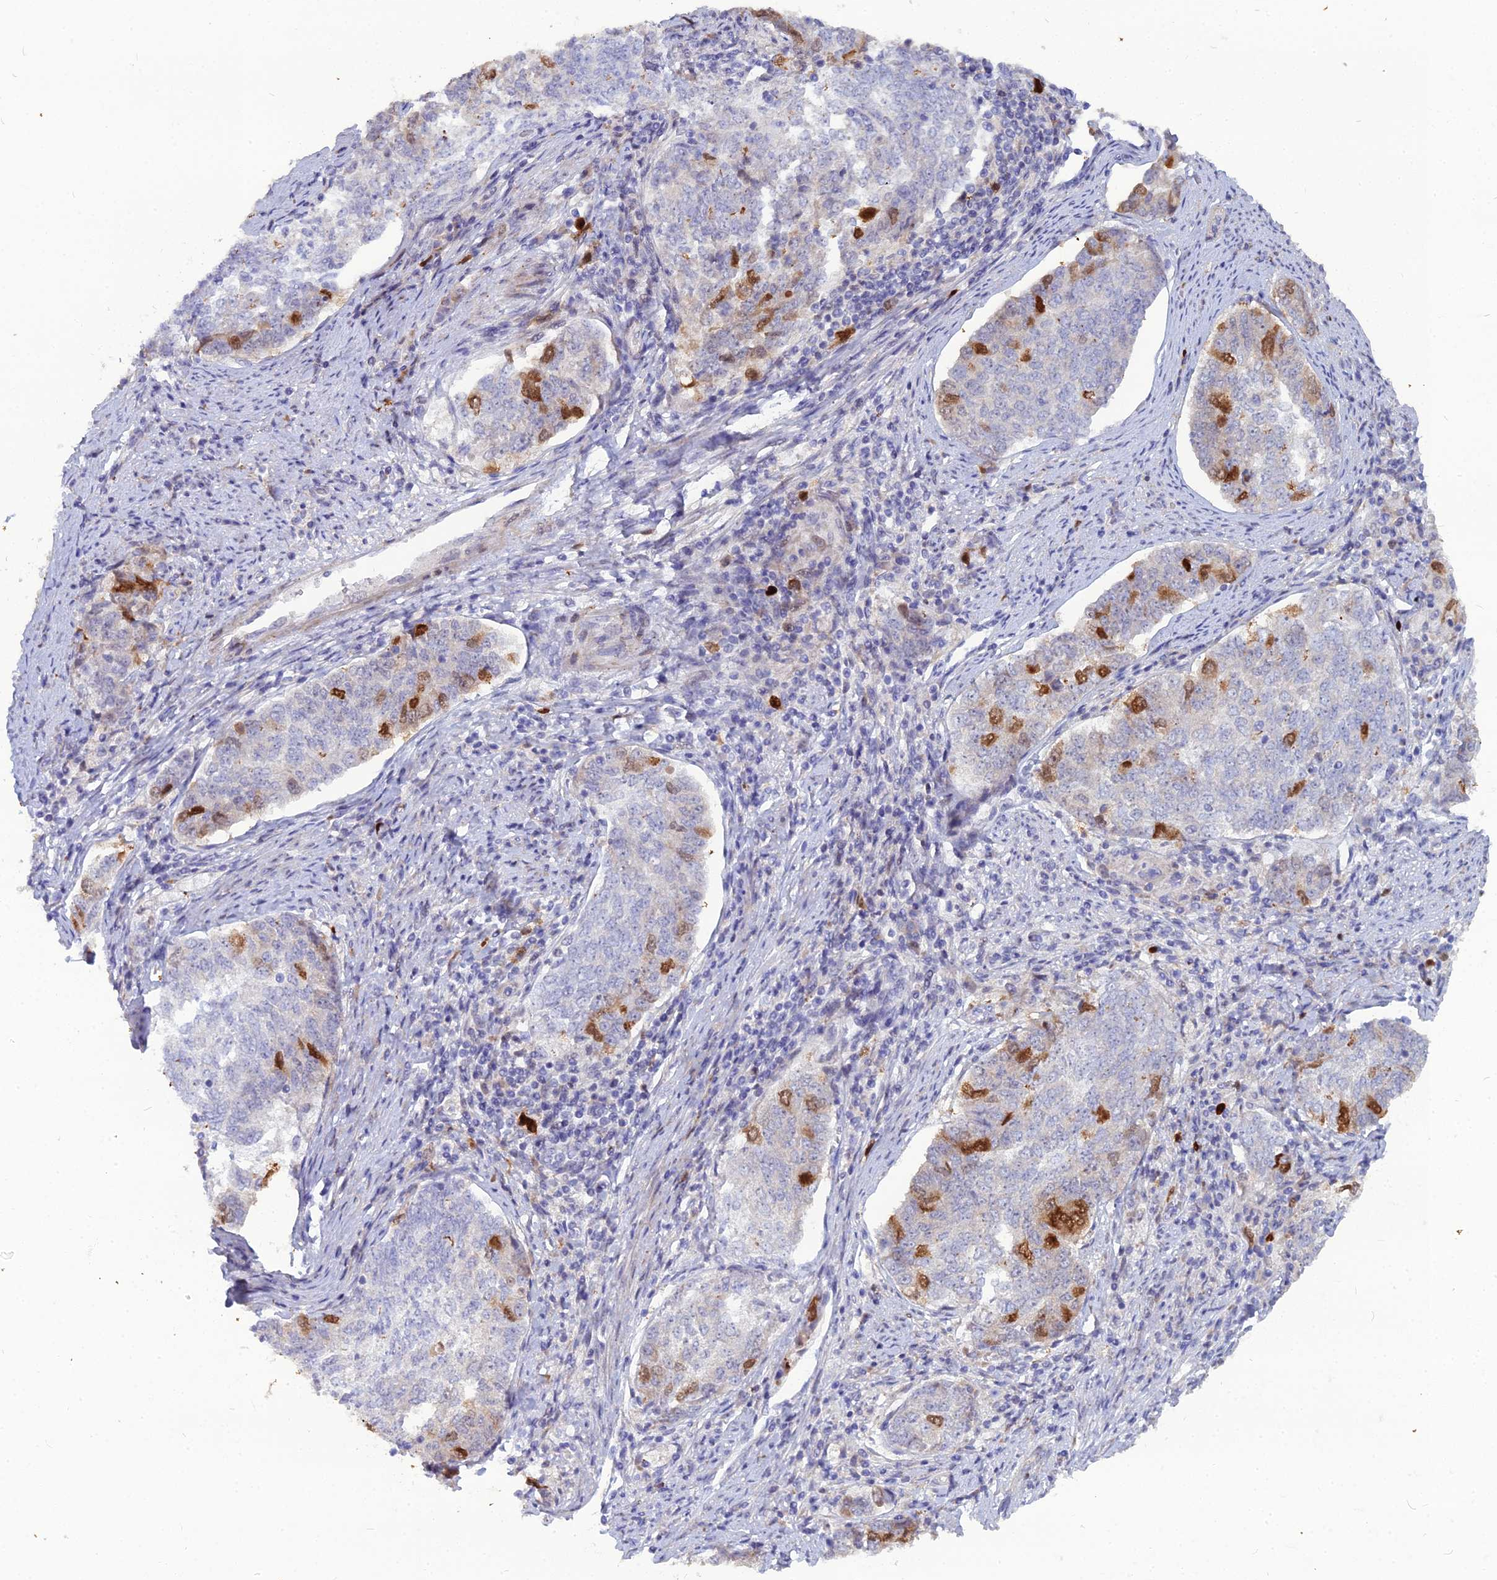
{"staining": {"intensity": "strong", "quantity": "<25%", "location": "nuclear"}, "tissue": "endometrial cancer", "cell_type": "Tumor cells", "image_type": "cancer", "snomed": [{"axis": "morphology", "description": "Adenocarcinoma, NOS"}, {"axis": "topography", "description": "Endometrium"}], "caption": "There is medium levels of strong nuclear positivity in tumor cells of endometrial cancer, as demonstrated by immunohistochemical staining (brown color).", "gene": "NUSAP1", "patient": {"sex": "female", "age": 80}}